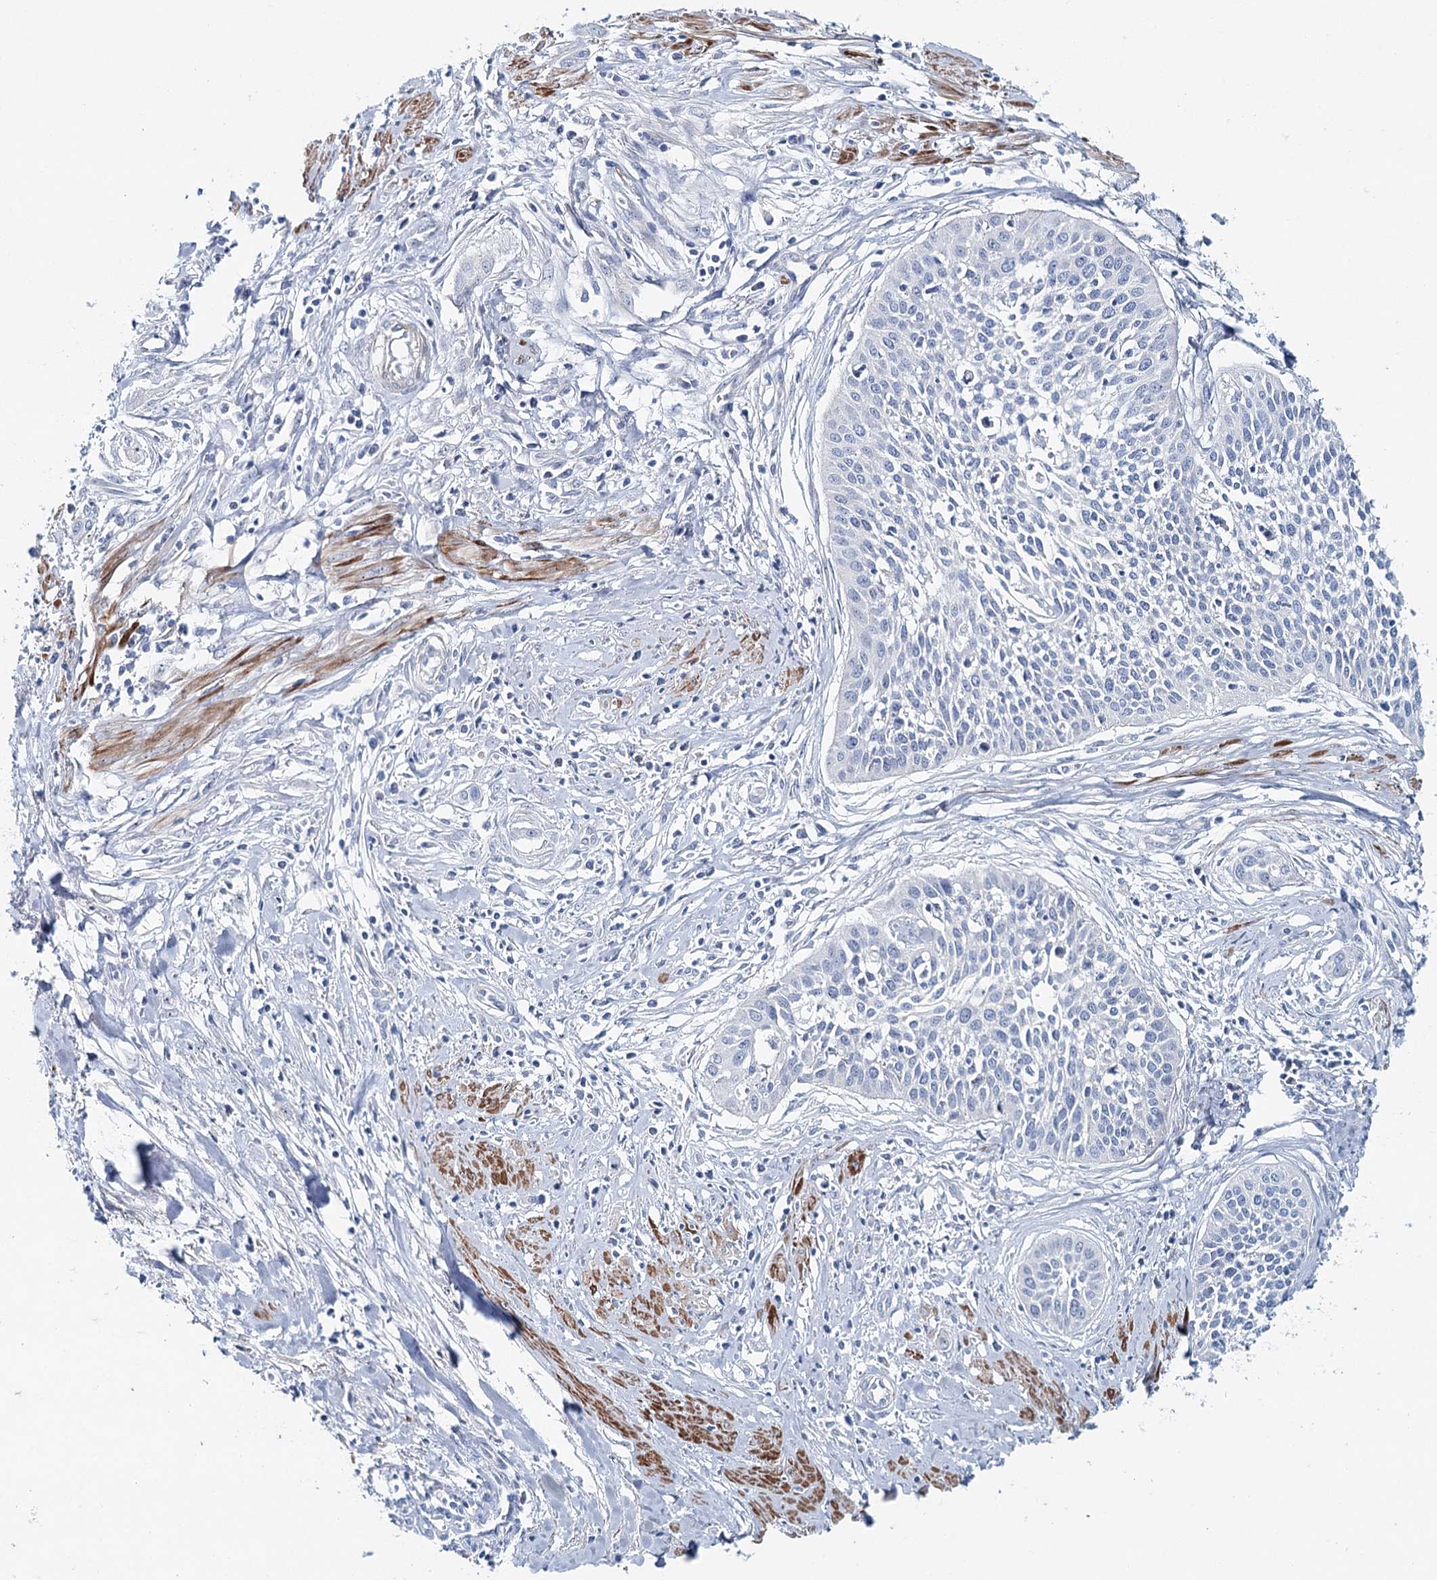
{"staining": {"intensity": "negative", "quantity": "none", "location": "none"}, "tissue": "cervical cancer", "cell_type": "Tumor cells", "image_type": "cancer", "snomed": [{"axis": "morphology", "description": "Squamous cell carcinoma, NOS"}, {"axis": "topography", "description": "Cervix"}], "caption": "This image is of cervical cancer stained with immunohistochemistry (IHC) to label a protein in brown with the nuclei are counter-stained blue. There is no positivity in tumor cells.", "gene": "RBM43", "patient": {"sex": "female", "age": 34}}